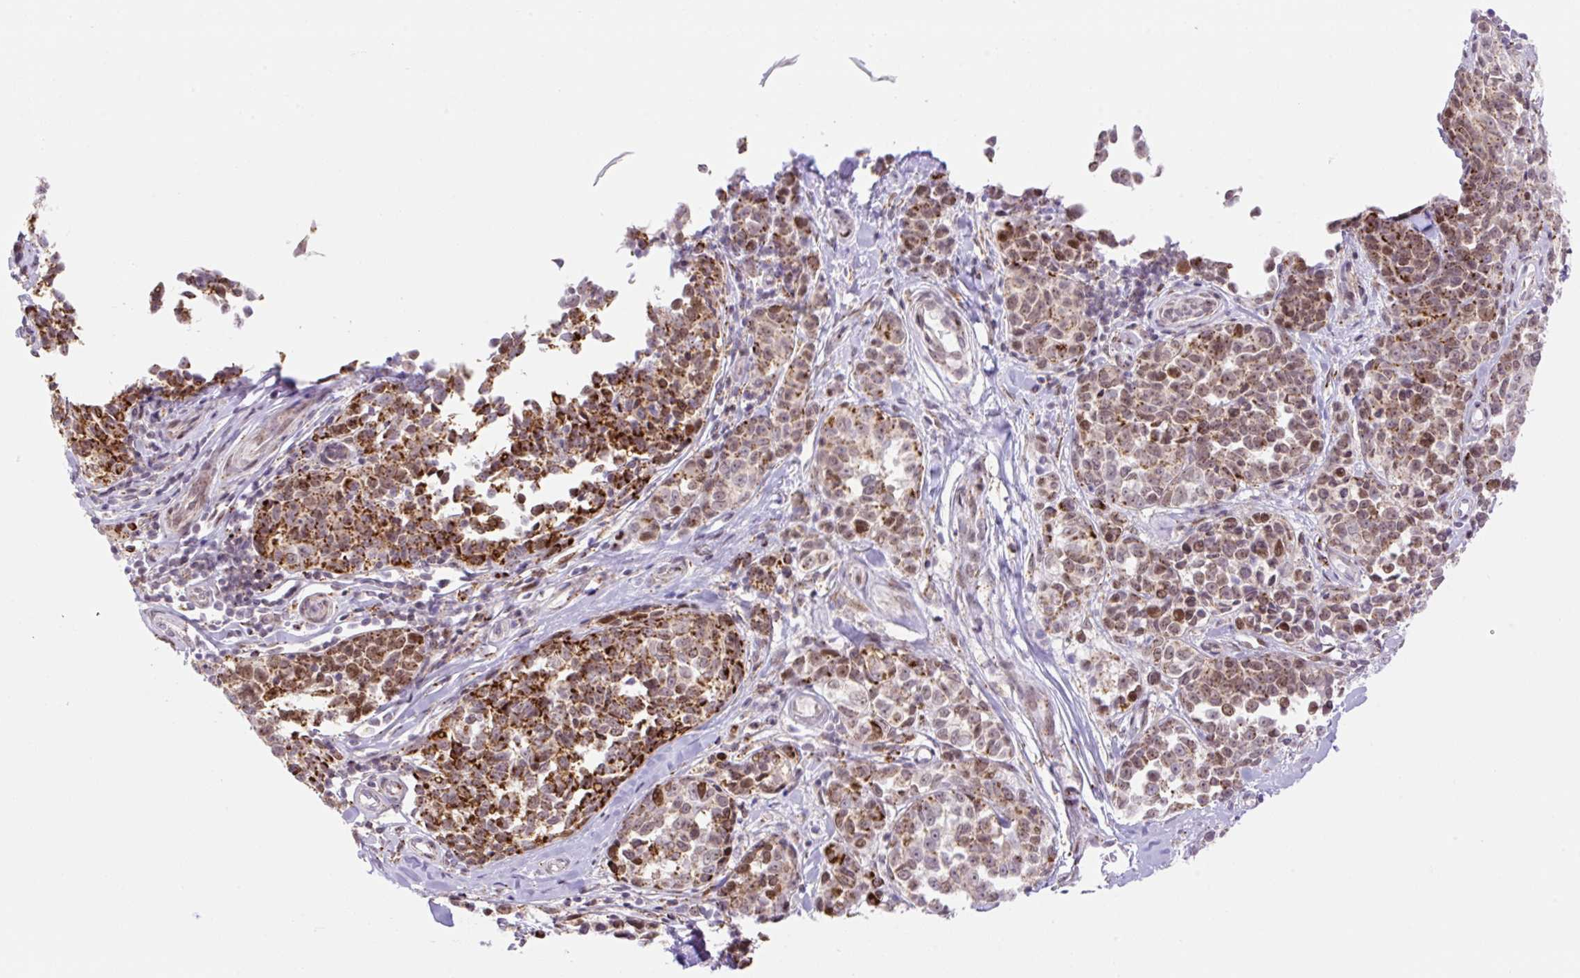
{"staining": {"intensity": "moderate", "quantity": "25%-75%", "location": "cytoplasmic/membranous,nuclear"}, "tissue": "melanoma", "cell_type": "Tumor cells", "image_type": "cancer", "snomed": [{"axis": "morphology", "description": "Malignant melanoma, NOS"}, {"axis": "topography", "description": "Skin"}], "caption": "Melanoma was stained to show a protein in brown. There is medium levels of moderate cytoplasmic/membranous and nuclear expression in about 25%-75% of tumor cells.", "gene": "ZFP41", "patient": {"sex": "female", "age": 64}}